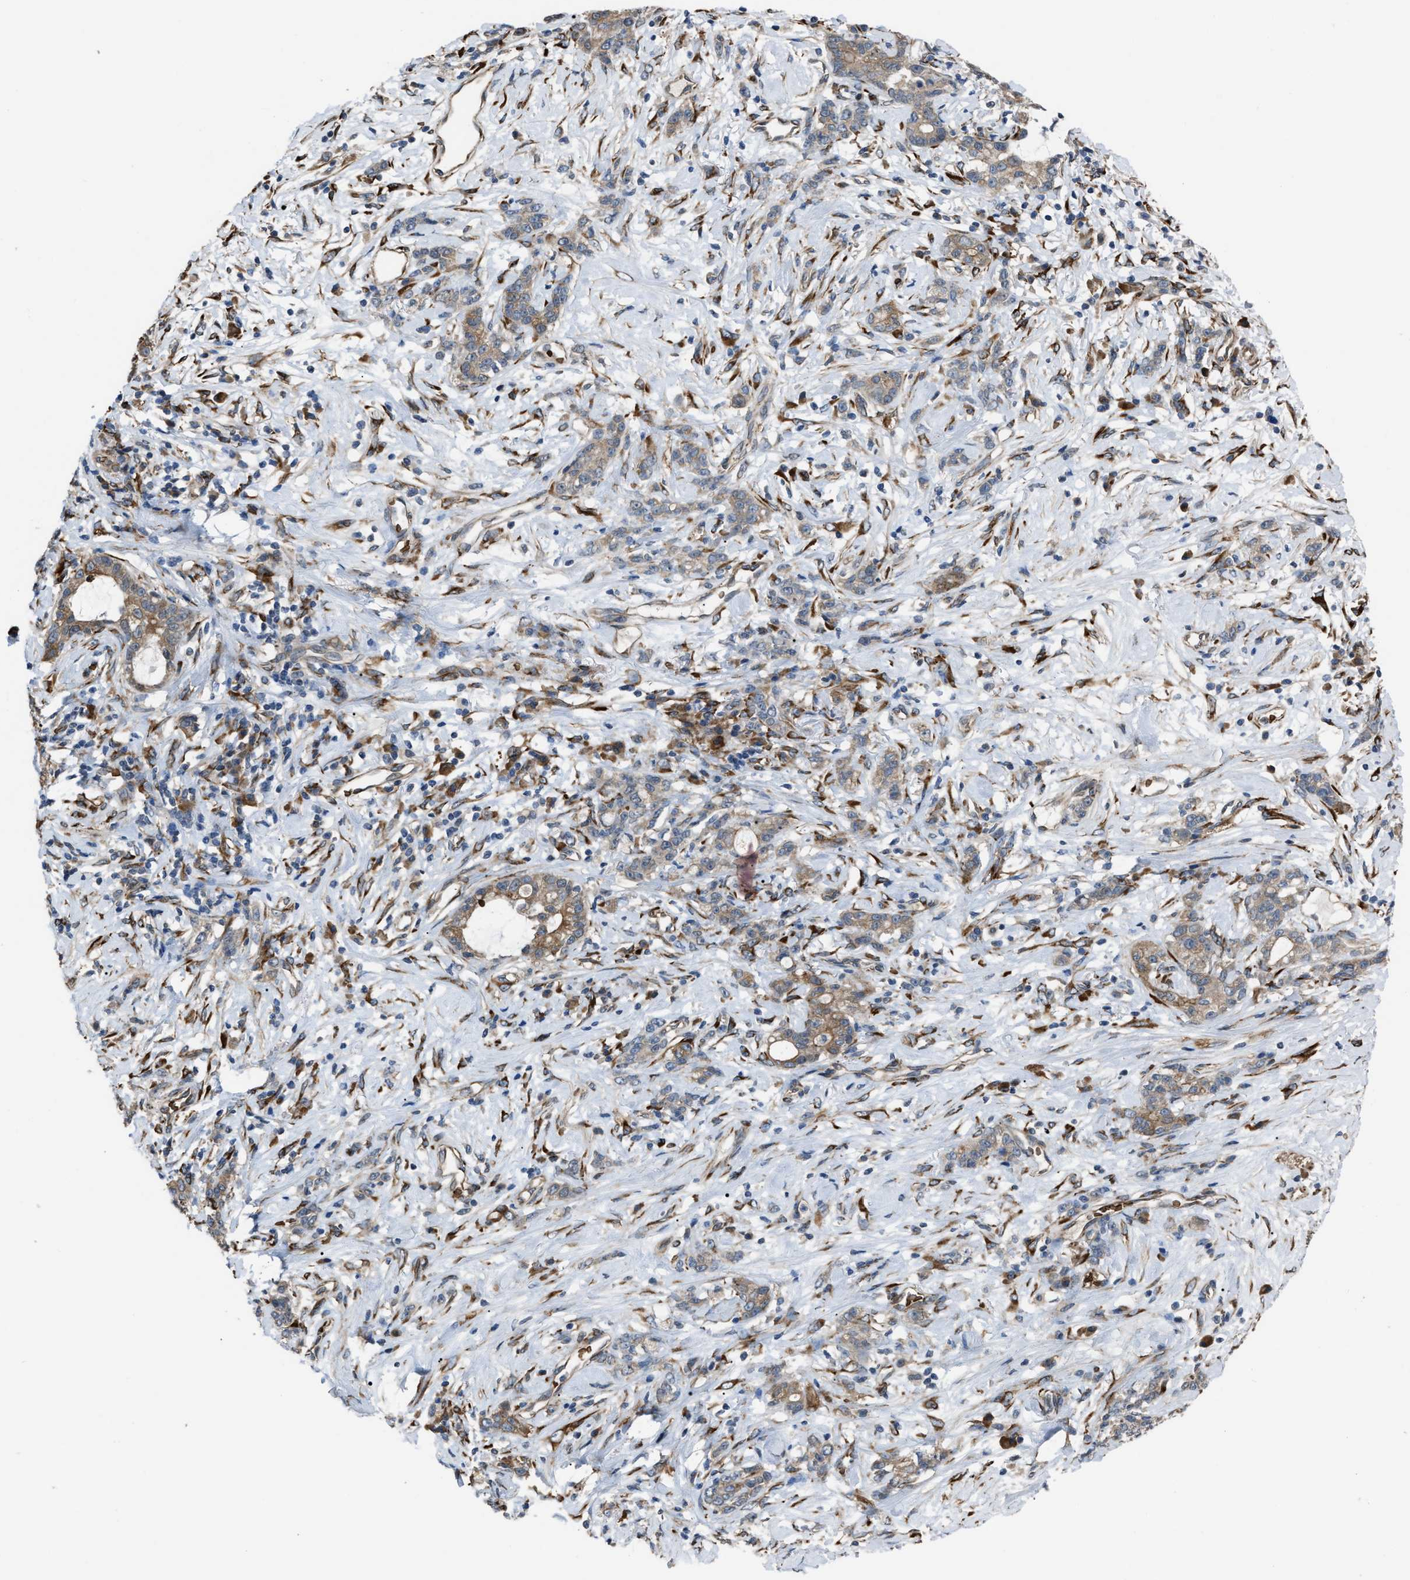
{"staining": {"intensity": "moderate", "quantity": ">75%", "location": "cytoplasmic/membranous"}, "tissue": "stomach cancer", "cell_type": "Tumor cells", "image_type": "cancer", "snomed": [{"axis": "morphology", "description": "Adenocarcinoma, NOS"}, {"axis": "topography", "description": "Stomach, lower"}], "caption": "Adenocarcinoma (stomach) stained with immunohistochemistry reveals moderate cytoplasmic/membranous expression in about >75% of tumor cells.", "gene": "SELENOM", "patient": {"sex": "male", "age": 88}}